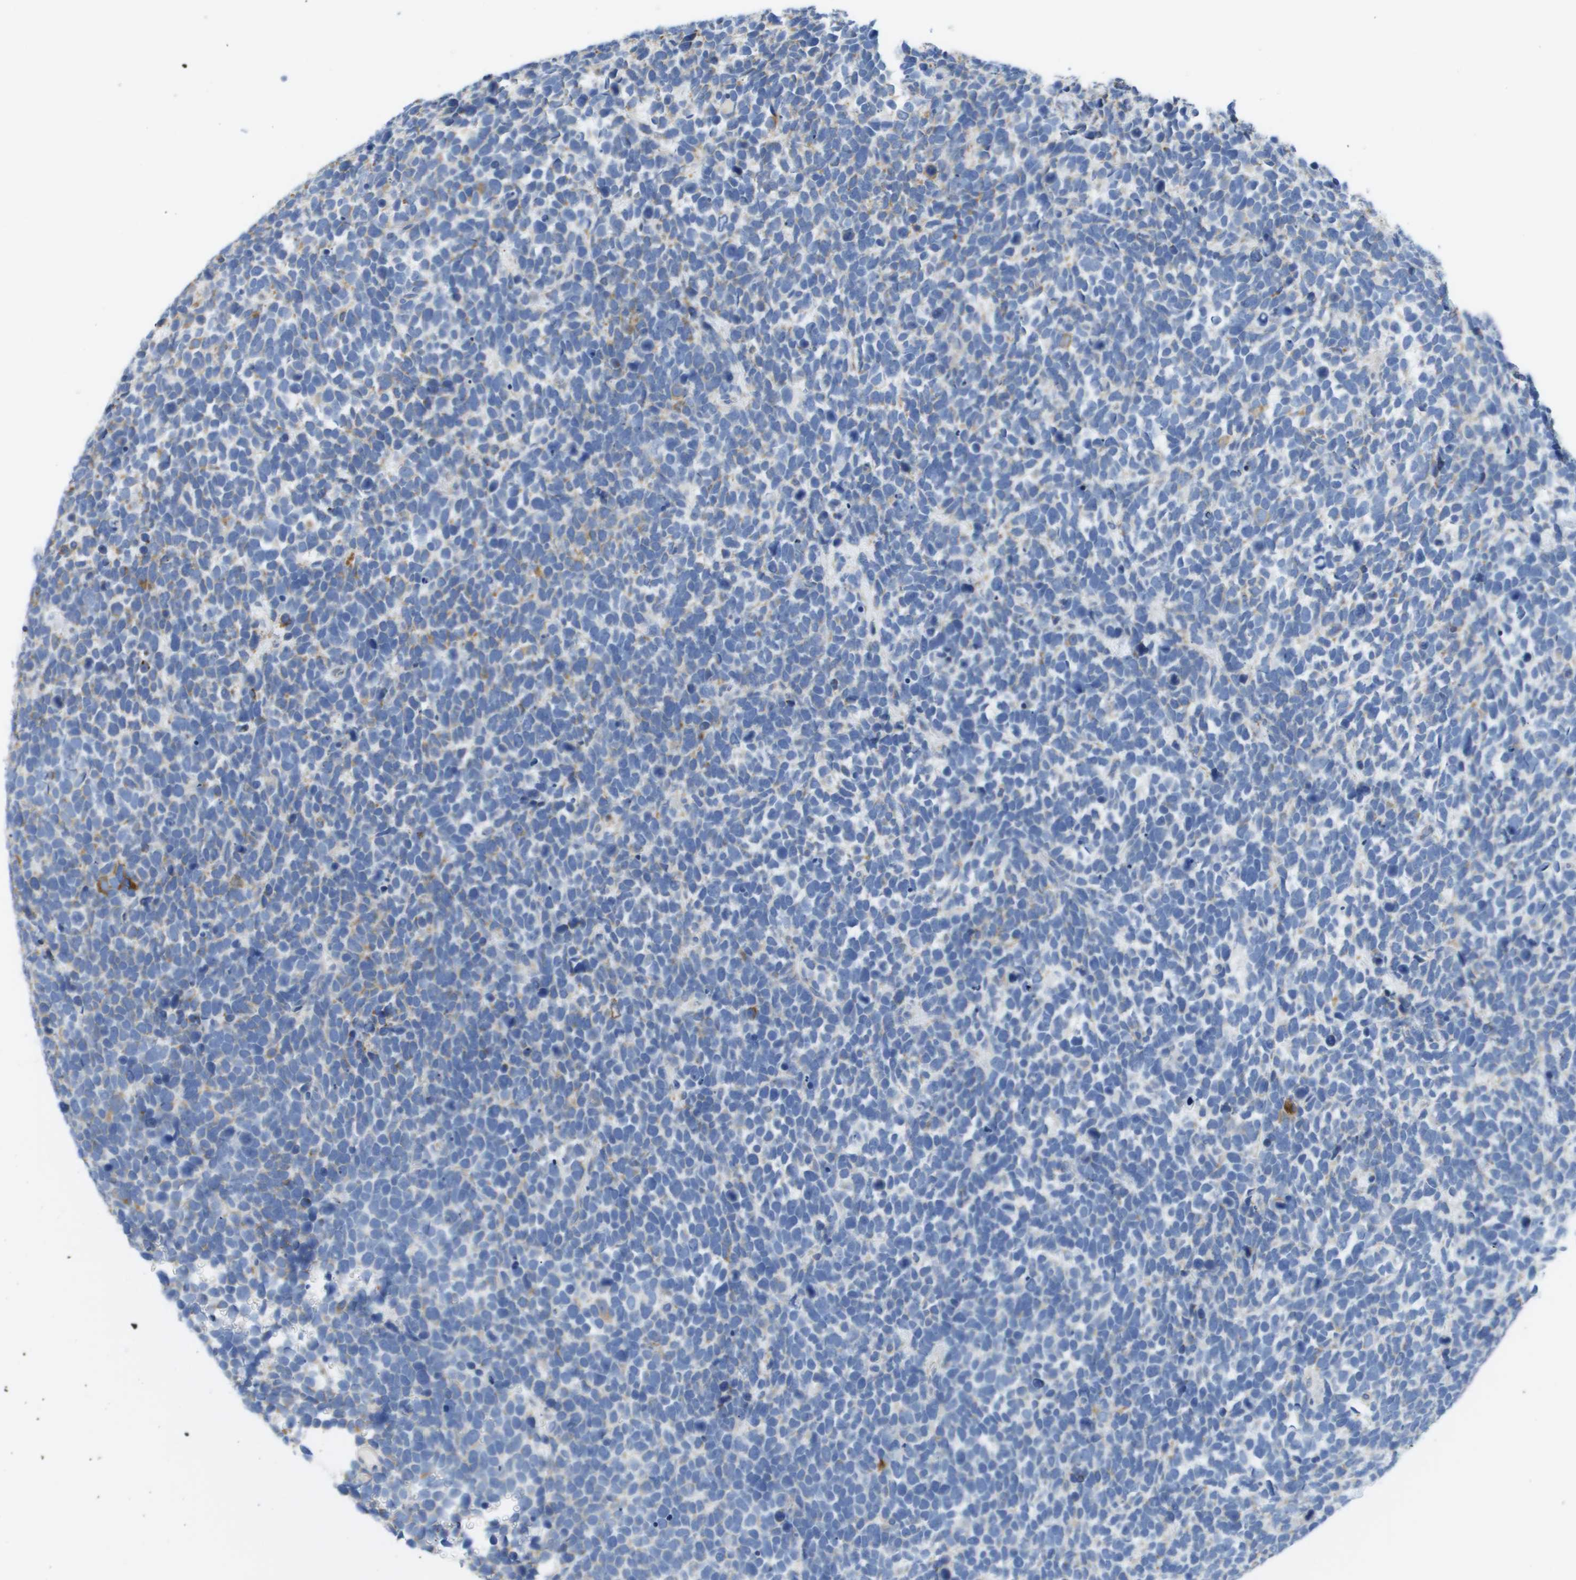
{"staining": {"intensity": "negative", "quantity": "none", "location": "none"}, "tissue": "urothelial cancer", "cell_type": "Tumor cells", "image_type": "cancer", "snomed": [{"axis": "morphology", "description": "Urothelial carcinoma, High grade"}, {"axis": "topography", "description": "Urinary bladder"}], "caption": "This micrograph is of urothelial cancer stained with immunohistochemistry to label a protein in brown with the nuclei are counter-stained blue. There is no positivity in tumor cells.", "gene": "SDR42E1", "patient": {"sex": "female", "age": 82}}